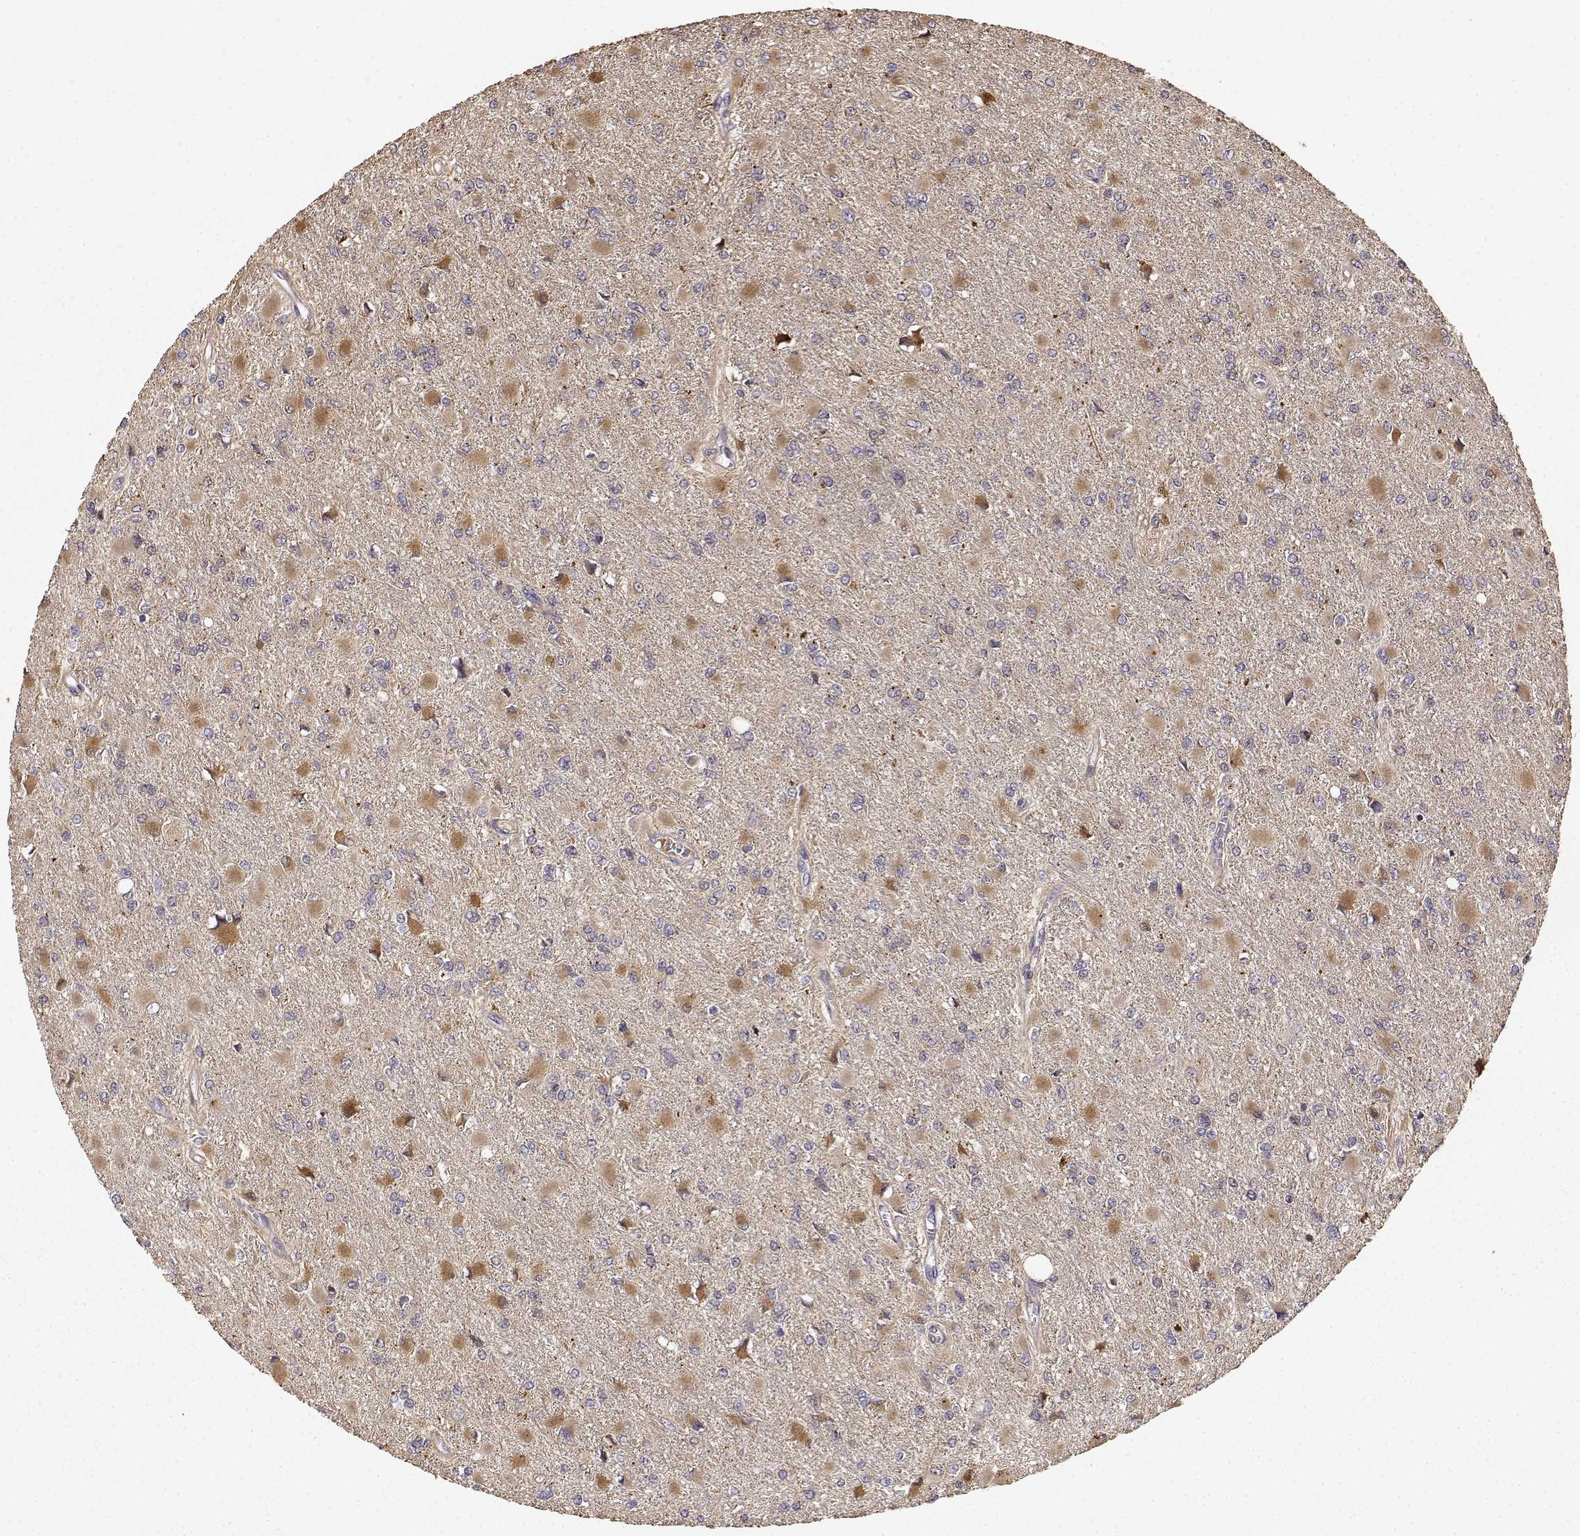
{"staining": {"intensity": "weak", "quantity": "25%-75%", "location": "cytoplasmic/membranous"}, "tissue": "glioma", "cell_type": "Tumor cells", "image_type": "cancer", "snomed": [{"axis": "morphology", "description": "Glioma, malignant, High grade"}, {"axis": "topography", "description": "Cerebral cortex"}], "caption": "Immunohistochemistry of glioma displays low levels of weak cytoplasmic/membranous expression in approximately 25%-75% of tumor cells. (brown staining indicates protein expression, while blue staining denotes nuclei).", "gene": "CRIM1", "patient": {"sex": "female", "age": 36}}